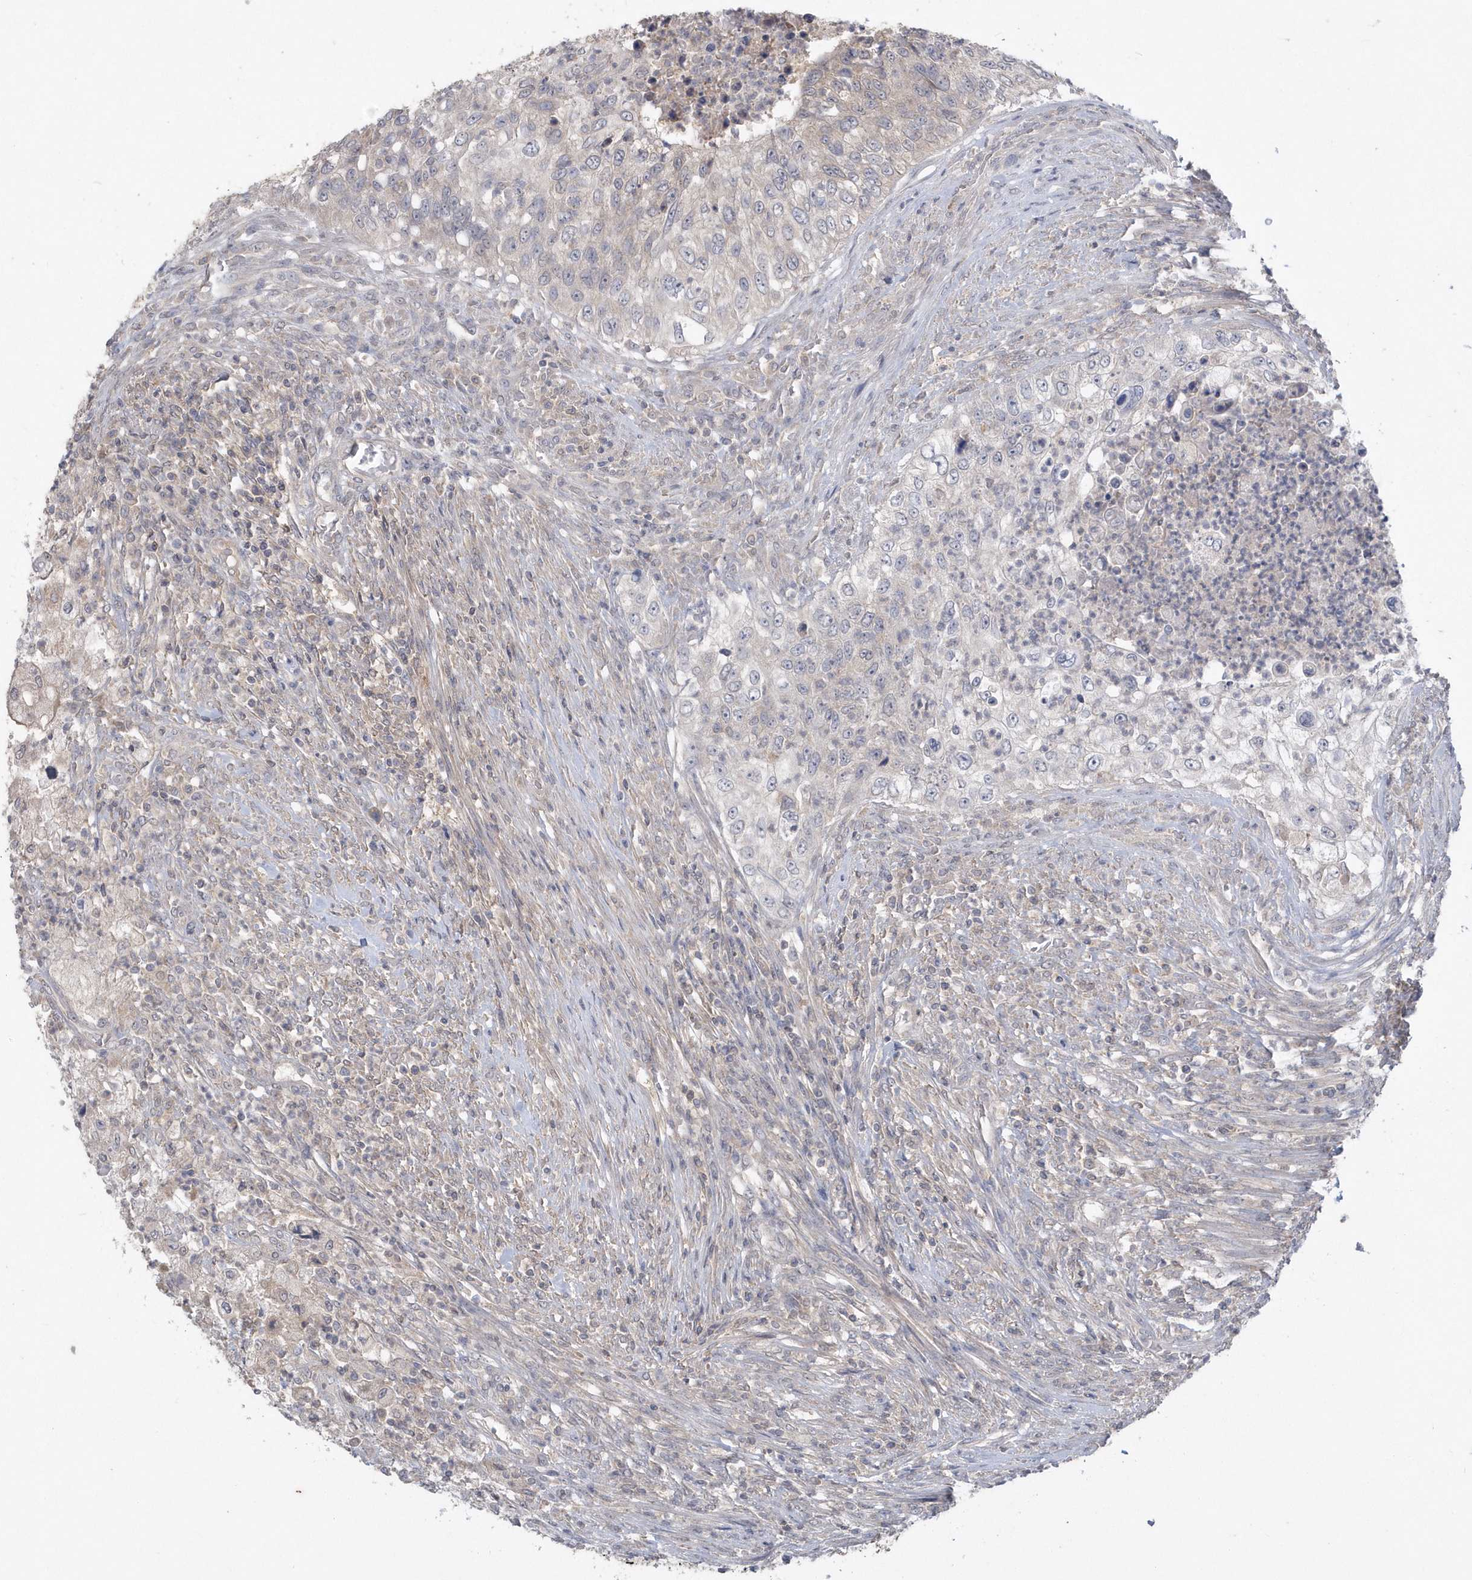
{"staining": {"intensity": "weak", "quantity": "25%-75%", "location": "cytoplasmic/membranous"}, "tissue": "urothelial cancer", "cell_type": "Tumor cells", "image_type": "cancer", "snomed": [{"axis": "morphology", "description": "Urothelial carcinoma, High grade"}, {"axis": "topography", "description": "Urinary bladder"}], "caption": "Immunohistochemistry micrograph of neoplastic tissue: urothelial carcinoma (high-grade) stained using immunohistochemistry (IHC) reveals low levels of weak protein expression localized specifically in the cytoplasmic/membranous of tumor cells, appearing as a cytoplasmic/membranous brown color.", "gene": "AKR7A2", "patient": {"sex": "female", "age": 60}}